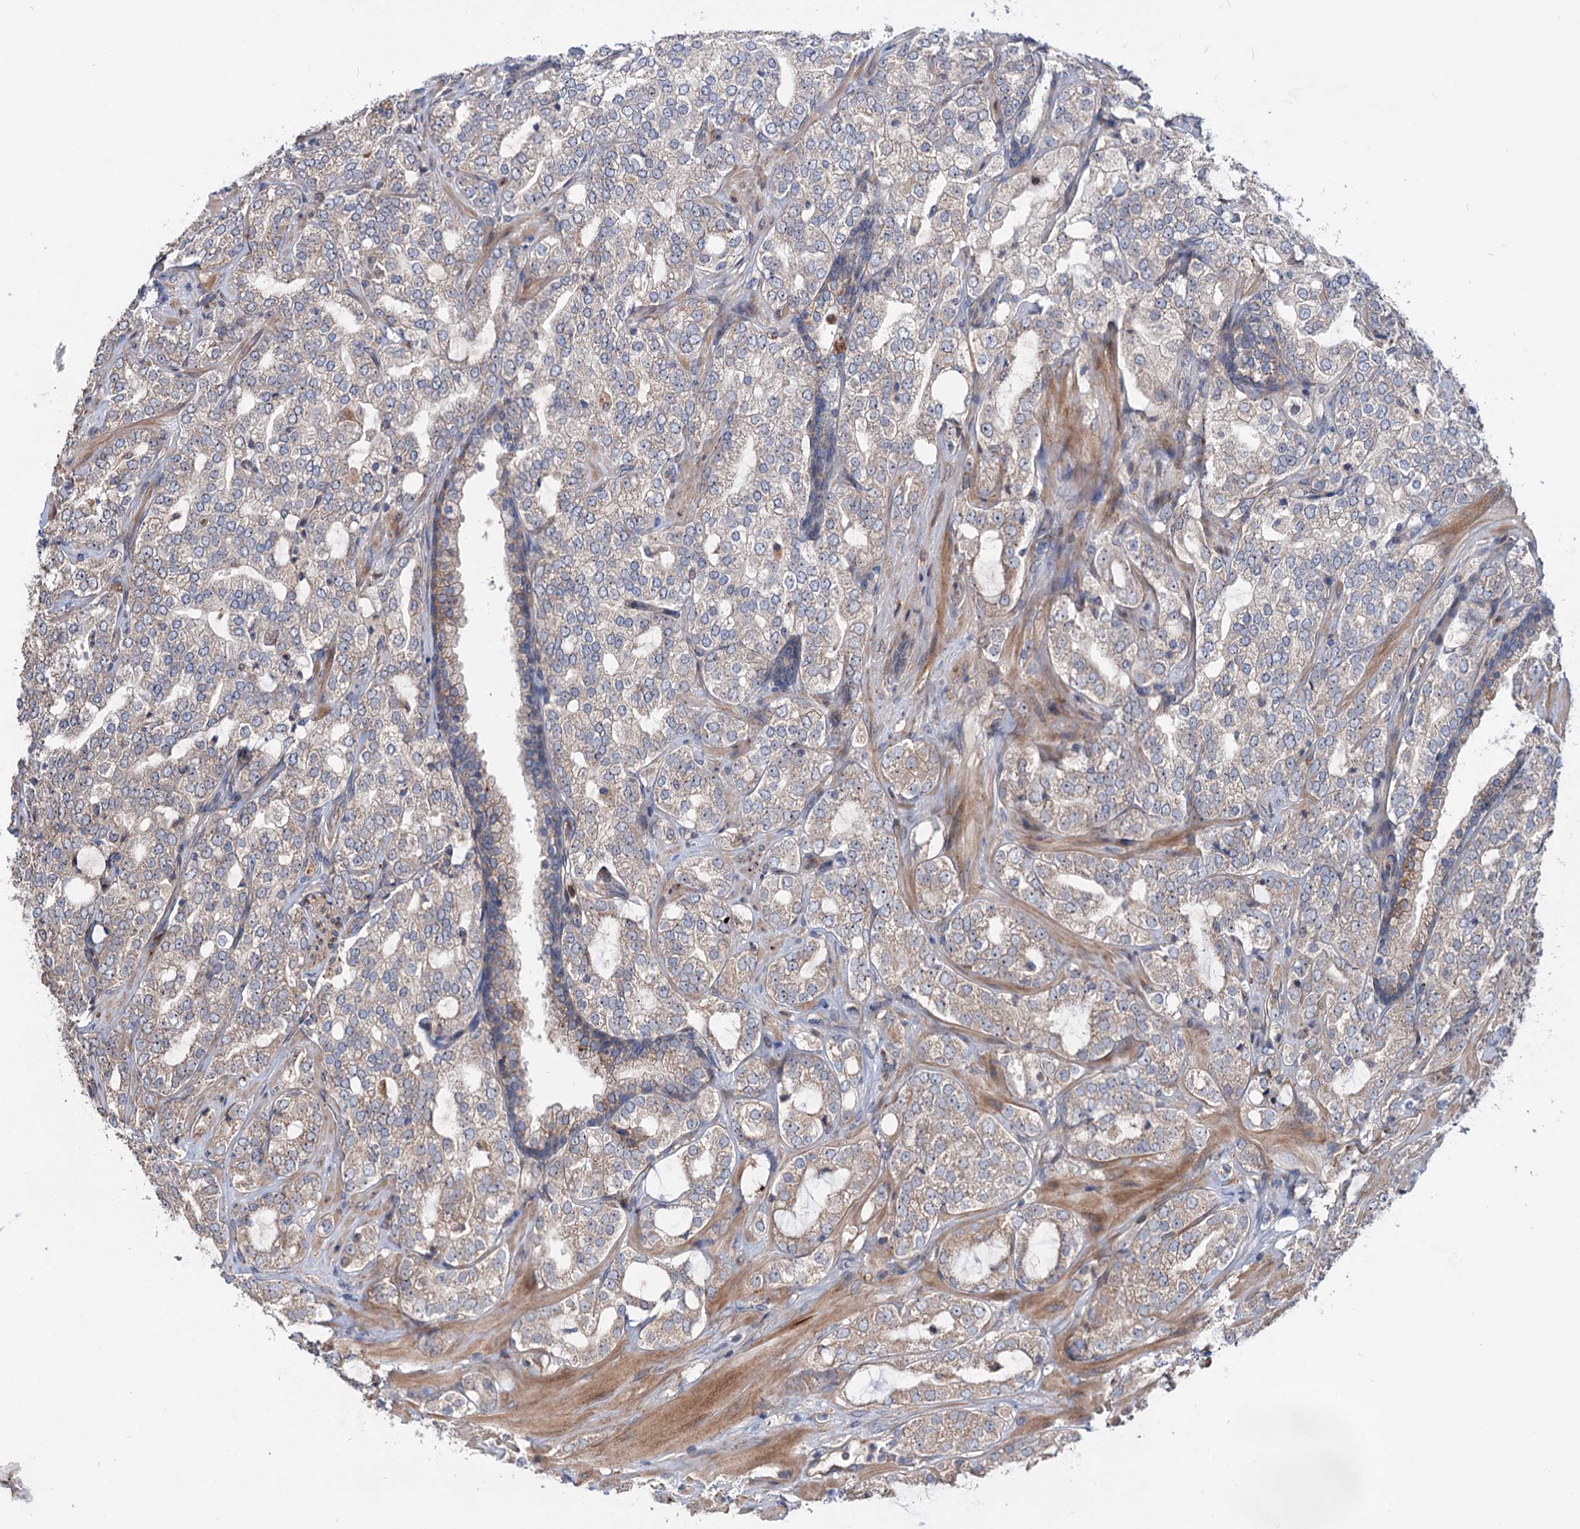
{"staining": {"intensity": "weak", "quantity": "25%-75%", "location": "cytoplasmic/membranous"}, "tissue": "prostate cancer", "cell_type": "Tumor cells", "image_type": "cancer", "snomed": [{"axis": "morphology", "description": "Adenocarcinoma, High grade"}, {"axis": "topography", "description": "Prostate"}], "caption": "High-grade adenocarcinoma (prostate) tissue displays weak cytoplasmic/membranous staining in about 25%-75% of tumor cells The protein of interest is shown in brown color, while the nuclei are stained blue.", "gene": "PTDSS2", "patient": {"sex": "male", "age": 64}}